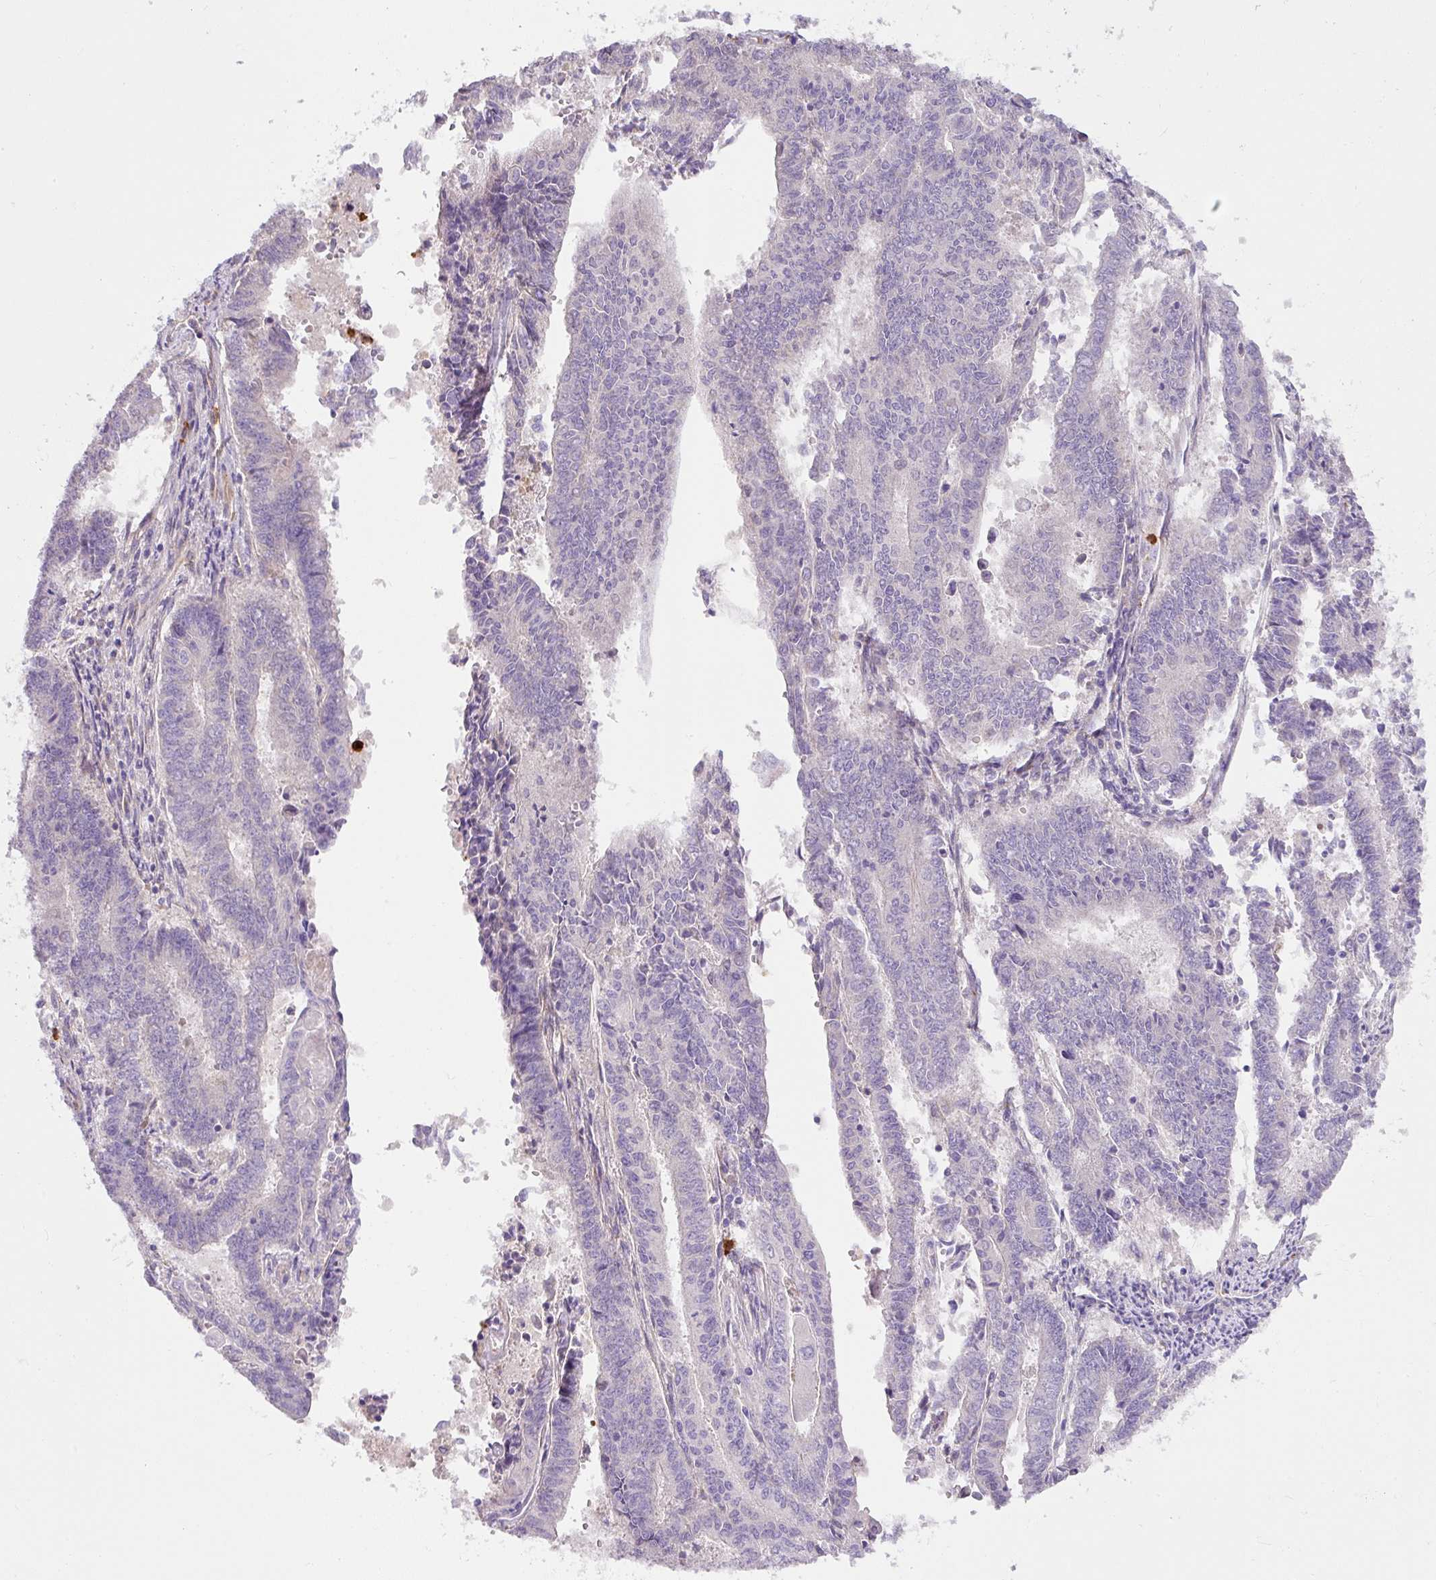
{"staining": {"intensity": "negative", "quantity": "none", "location": "none"}, "tissue": "endometrial cancer", "cell_type": "Tumor cells", "image_type": "cancer", "snomed": [{"axis": "morphology", "description": "Adenocarcinoma, NOS"}, {"axis": "topography", "description": "Endometrium"}], "caption": "A high-resolution photomicrograph shows immunohistochemistry staining of endometrial adenocarcinoma, which demonstrates no significant expression in tumor cells.", "gene": "CRISP3", "patient": {"sex": "female", "age": 59}}